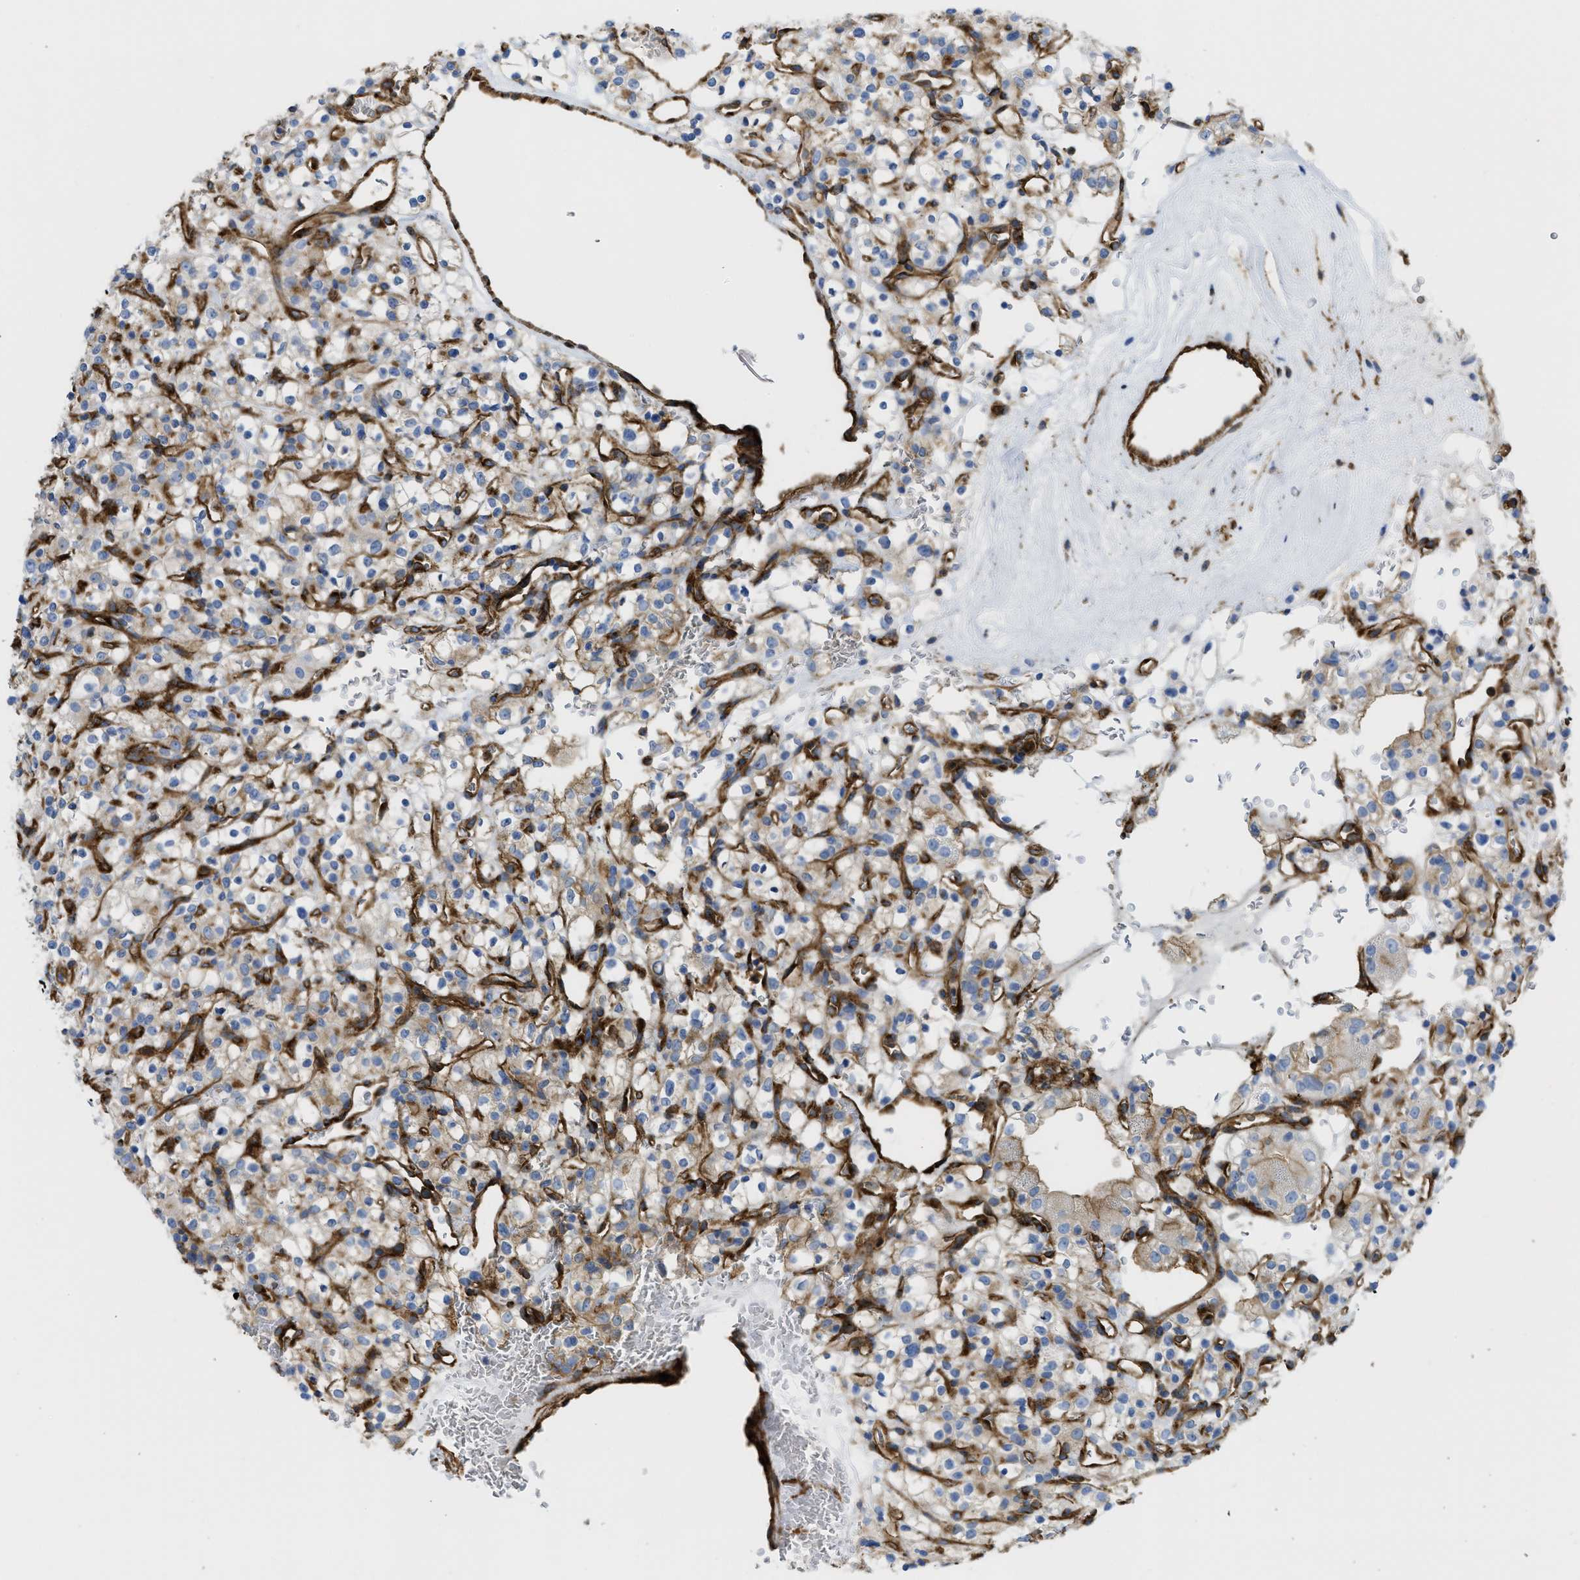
{"staining": {"intensity": "weak", "quantity": ">75%", "location": "cytoplasmic/membranous"}, "tissue": "renal cancer", "cell_type": "Tumor cells", "image_type": "cancer", "snomed": [{"axis": "morphology", "description": "Normal tissue, NOS"}, {"axis": "morphology", "description": "Adenocarcinoma, NOS"}, {"axis": "topography", "description": "Kidney"}], "caption": "Weak cytoplasmic/membranous protein expression is present in approximately >75% of tumor cells in renal cancer (adenocarcinoma).", "gene": "HIP1", "patient": {"sex": "female", "age": 72}}